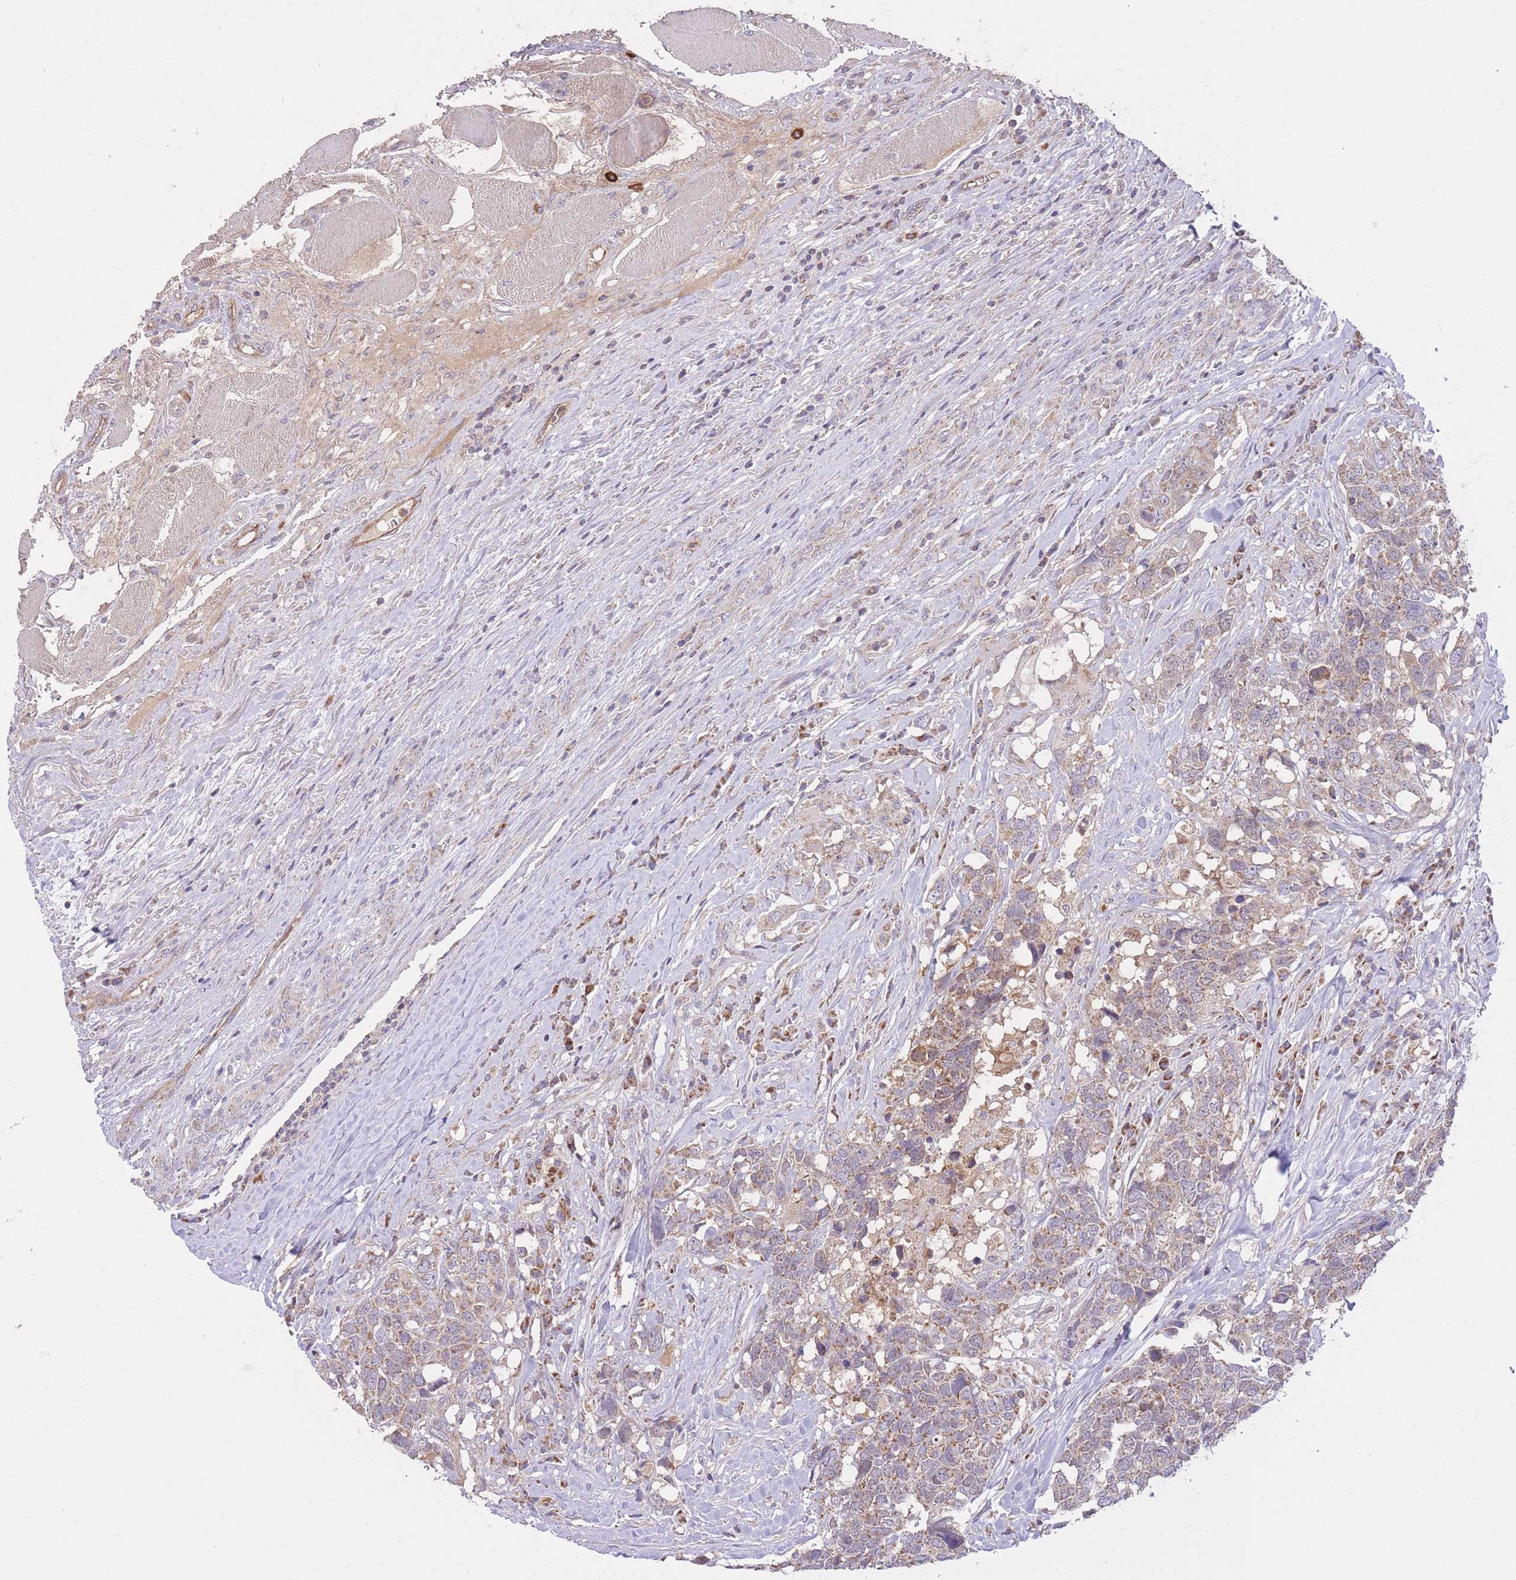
{"staining": {"intensity": "moderate", "quantity": "25%-75%", "location": "cytoplasmic/membranous"}, "tissue": "head and neck cancer", "cell_type": "Tumor cells", "image_type": "cancer", "snomed": [{"axis": "morphology", "description": "Squamous cell carcinoma, NOS"}, {"axis": "topography", "description": "Head-Neck"}], "caption": "Head and neck cancer (squamous cell carcinoma) stained with a protein marker reveals moderate staining in tumor cells.", "gene": "PREP", "patient": {"sex": "male", "age": 66}}